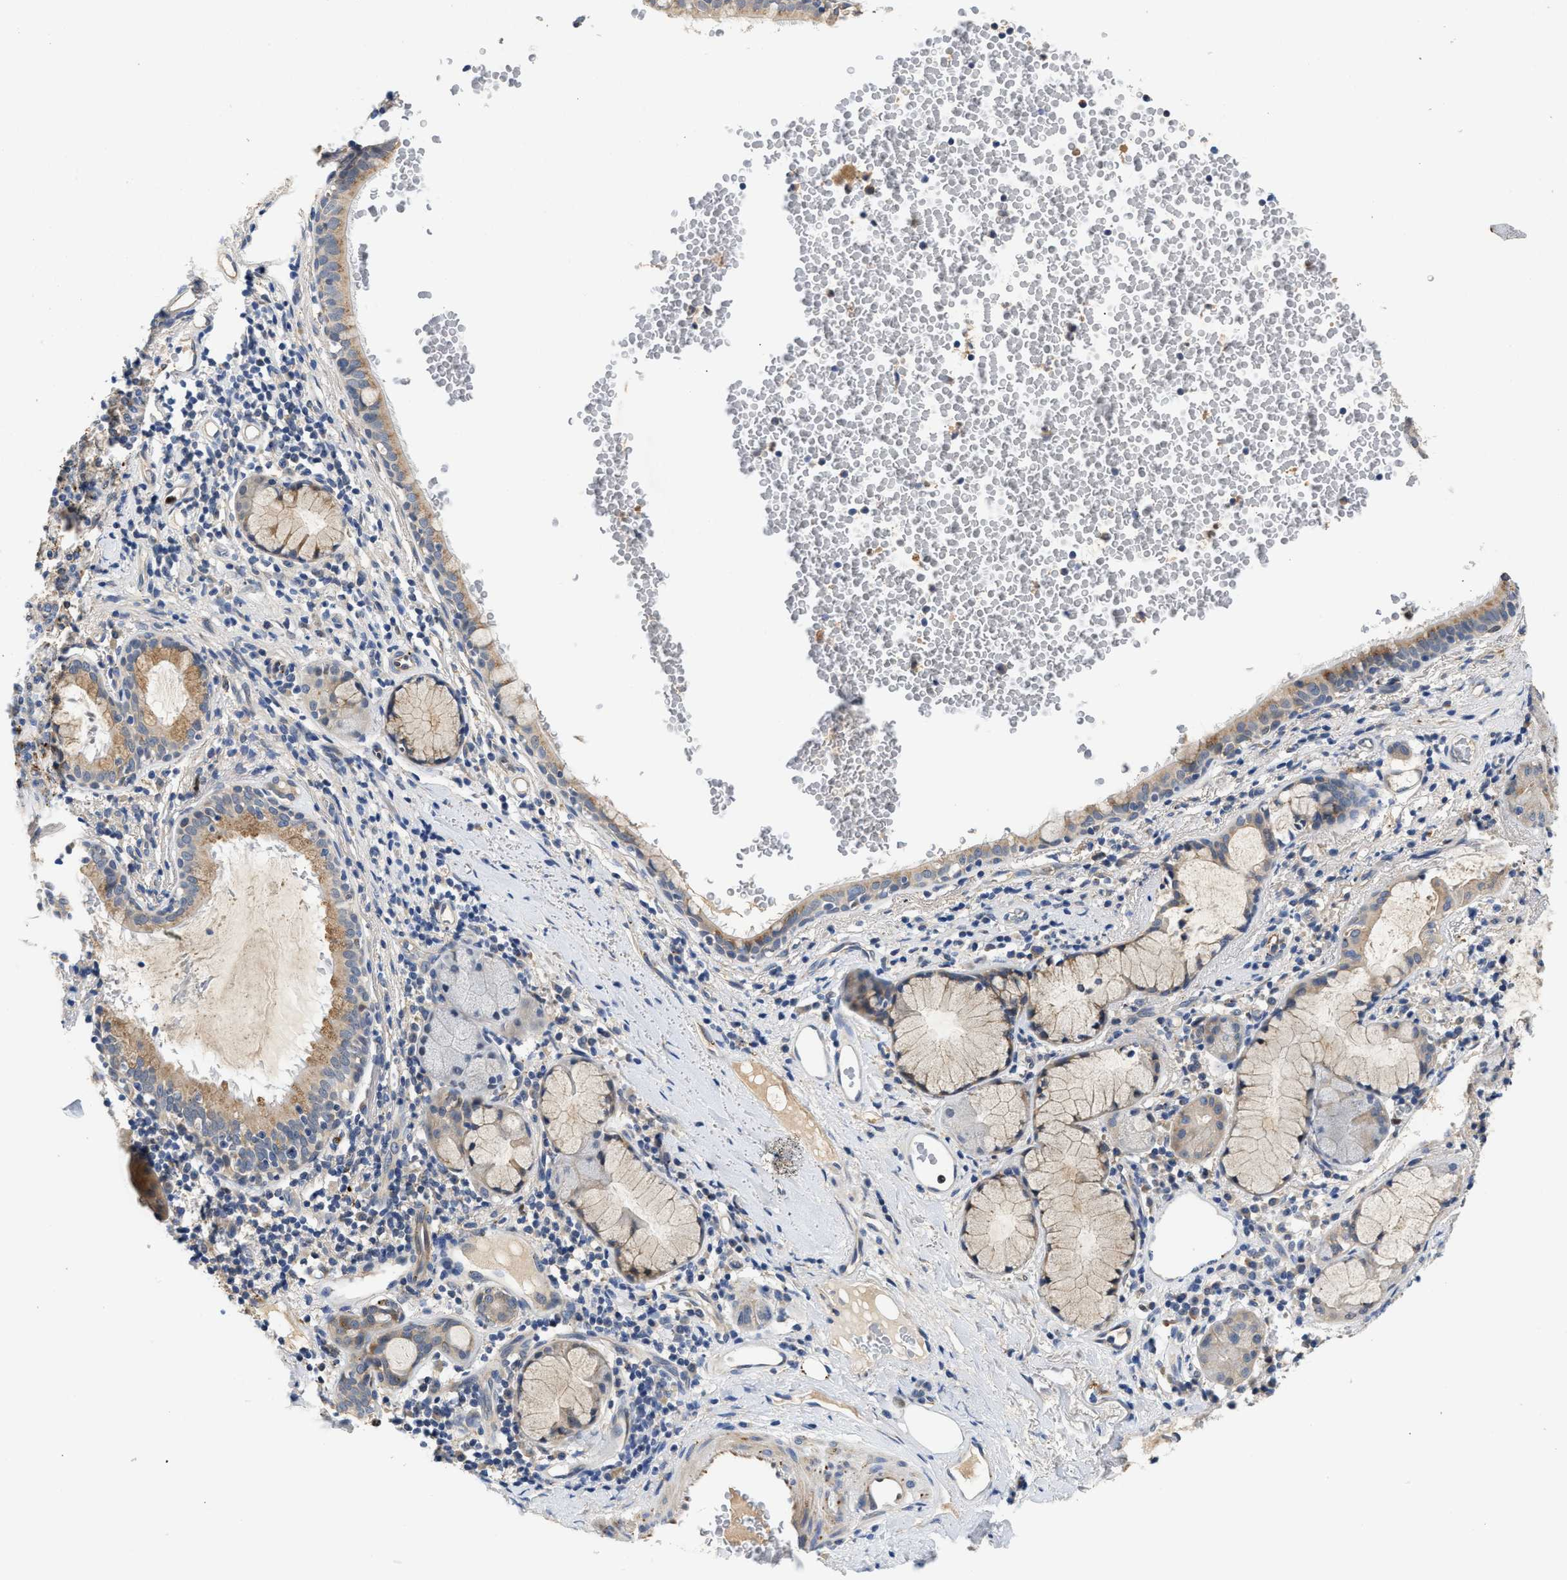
{"staining": {"intensity": "strong", "quantity": "25%-75%", "location": "cytoplasmic/membranous,nuclear"}, "tissue": "bronchus", "cell_type": "Respiratory epithelial cells", "image_type": "normal", "snomed": [{"axis": "morphology", "description": "Normal tissue, NOS"}, {"axis": "morphology", "description": "Inflammation, NOS"}, {"axis": "topography", "description": "Cartilage tissue"}, {"axis": "topography", "description": "Bronchus"}], "caption": "This is an image of immunohistochemistry staining of unremarkable bronchus, which shows strong positivity in the cytoplasmic/membranous,nuclear of respiratory epithelial cells.", "gene": "PPM1L", "patient": {"sex": "male", "age": 77}}